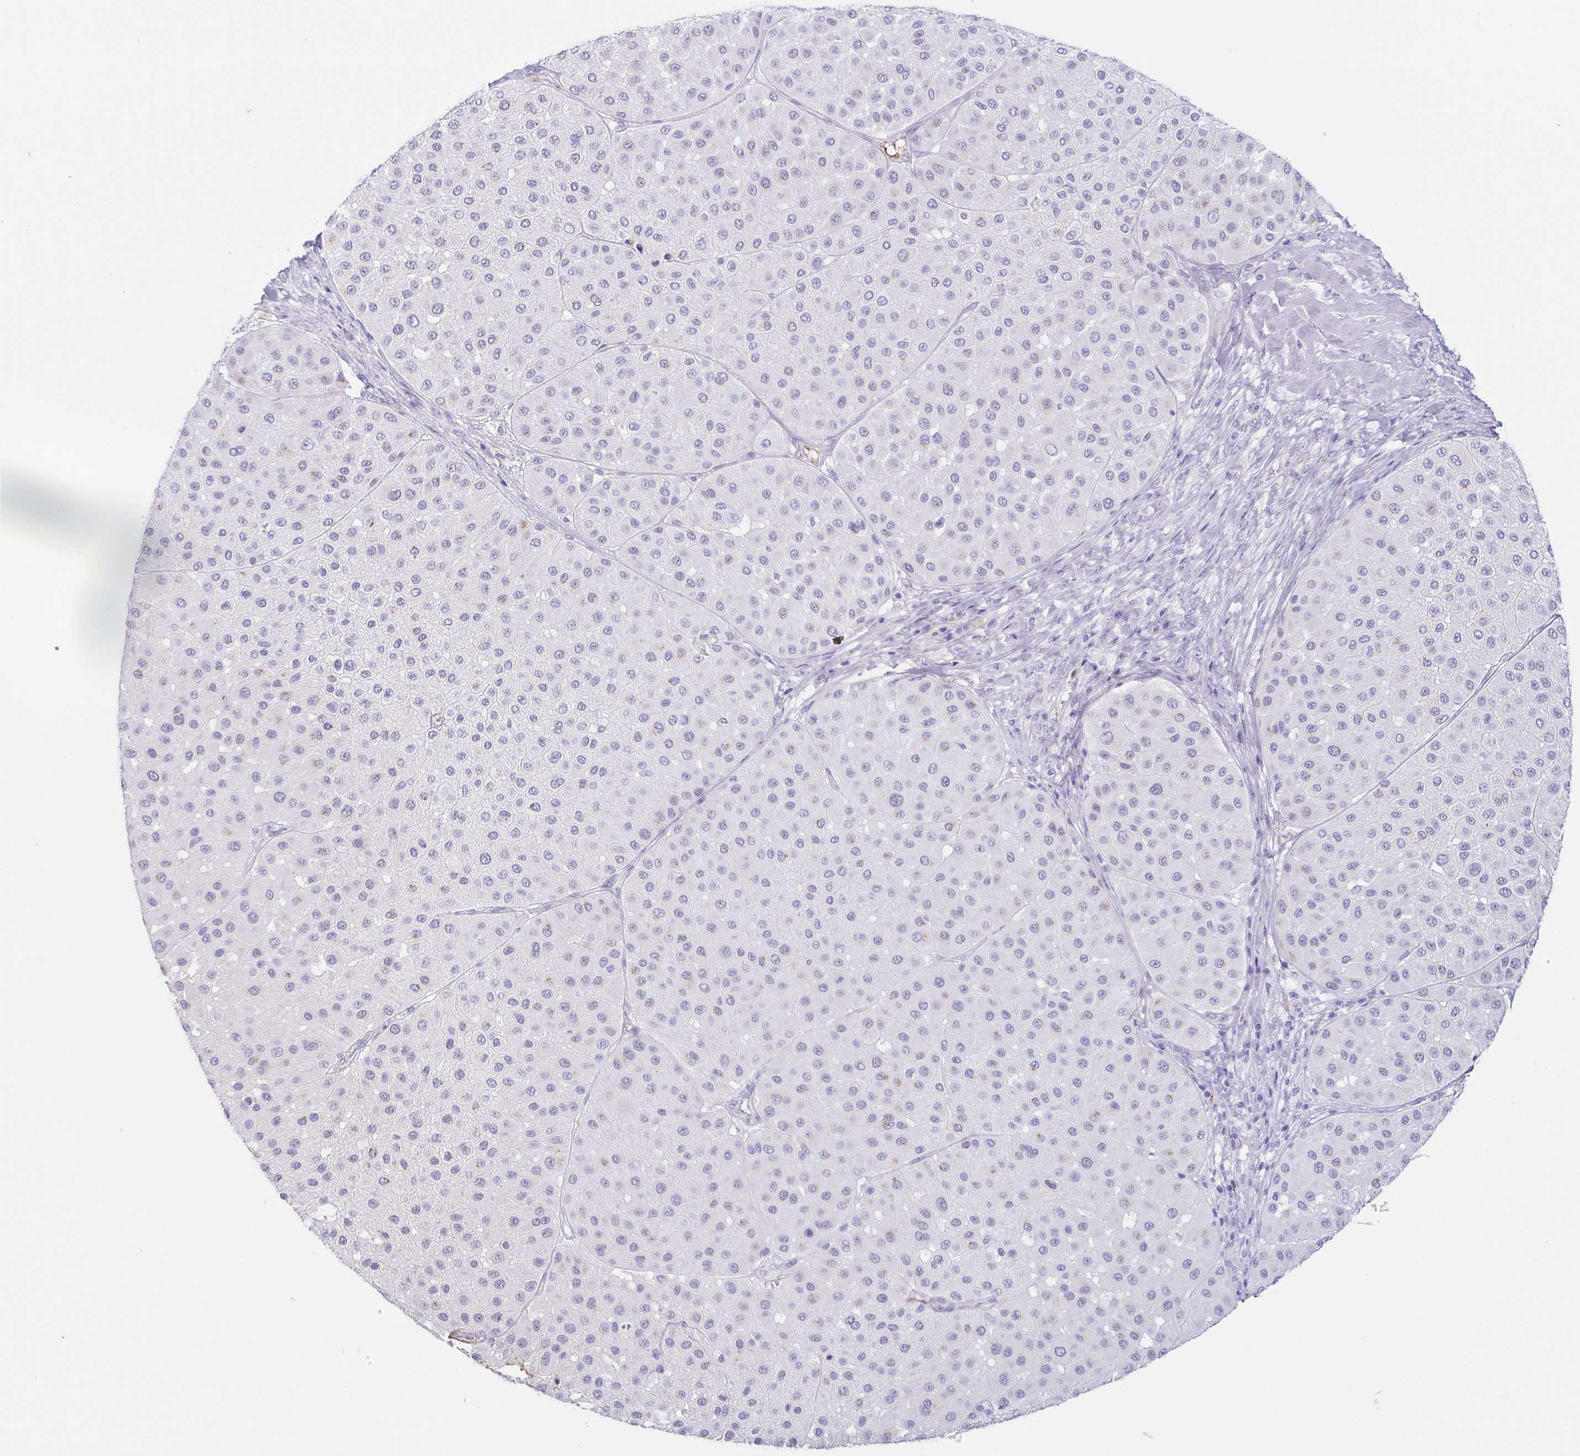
{"staining": {"intensity": "negative", "quantity": "none", "location": "none"}, "tissue": "melanoma", "cell_type": "Tumor cells", "image_type": "cancer", "snomed": [{"axis": "morphology", "description": "Malignant melanoma, Metastatic site"}, {"axis": "topography", "description": "Smooth muscle"}], "caption": "Tumor cells show no significant positivity in malignant melanoma (metastatic site). The staining is performed using DAB (3,3'-diaminobenzidine) brown chromogen with nuclei counter-stained in using hematoxylin.", "gene": "LDLRAD1", "patient": {"sex": "male", "age": 41}}